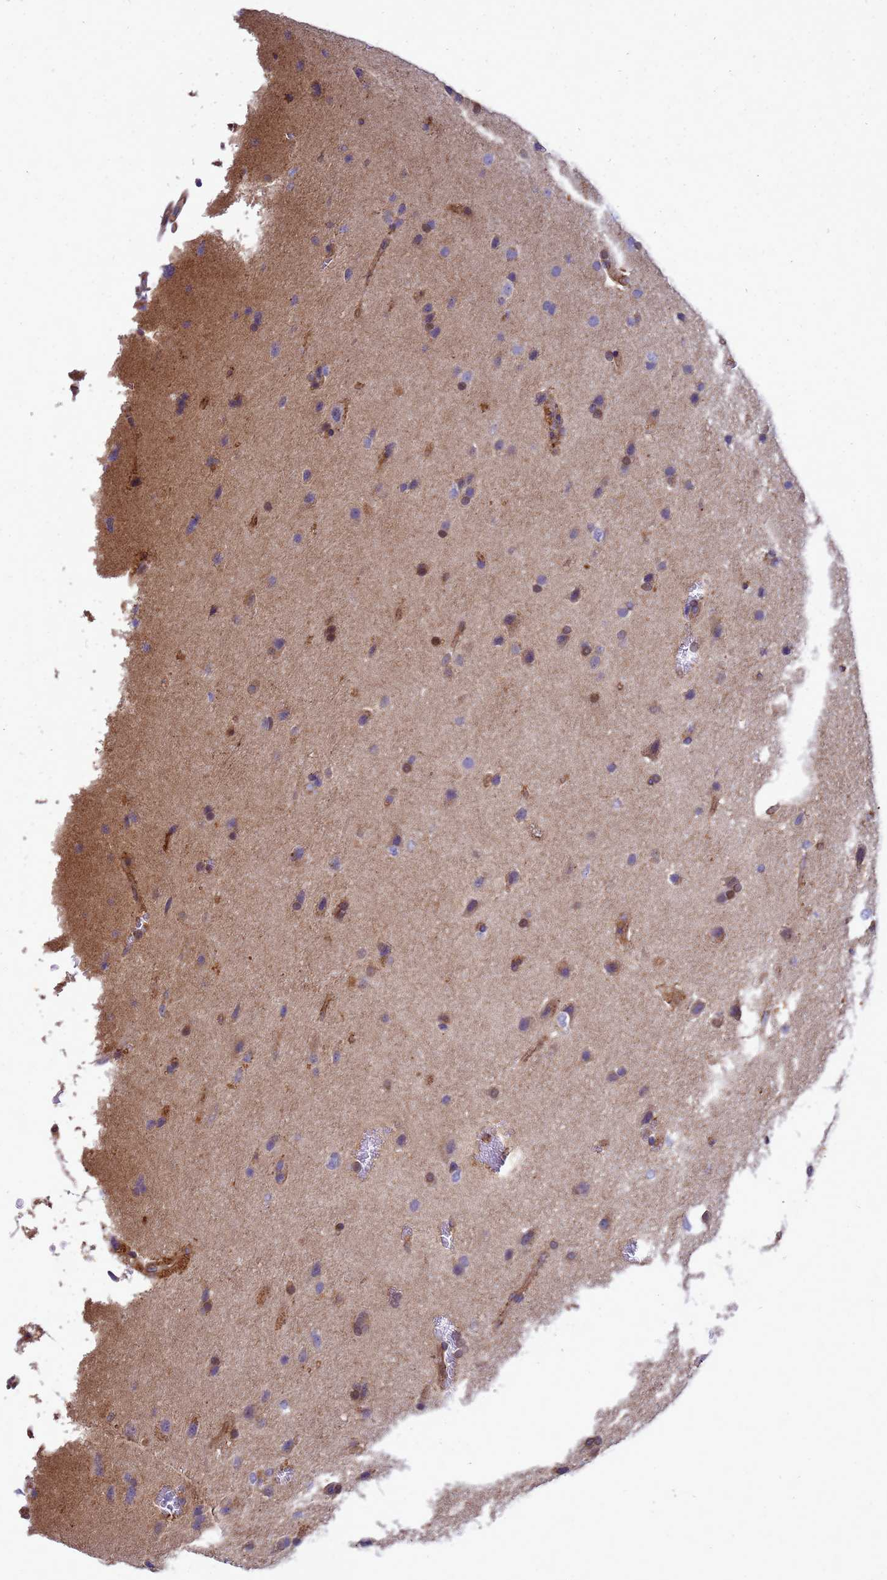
{"staining": {"intensity": "moderate", "quantity": "<25%", "location": "cytoplasmic/membranous"}, "tissue": "glioma", "cell_type": "Tumor cells", "image_type": "cancer", "snomed": [{"axis": "morphology", "description": "Glioma, malignant, Low grade"}, {"axis": "topography", "description": "Brain"}], "caption": "Moderate cytoplasmic/membranous expression is appreciated in approximately <25% of tumor cells in malignant glioma (low-grade).", "gene": "RNF215", "patient": {"sex": "female", "age": 37}}